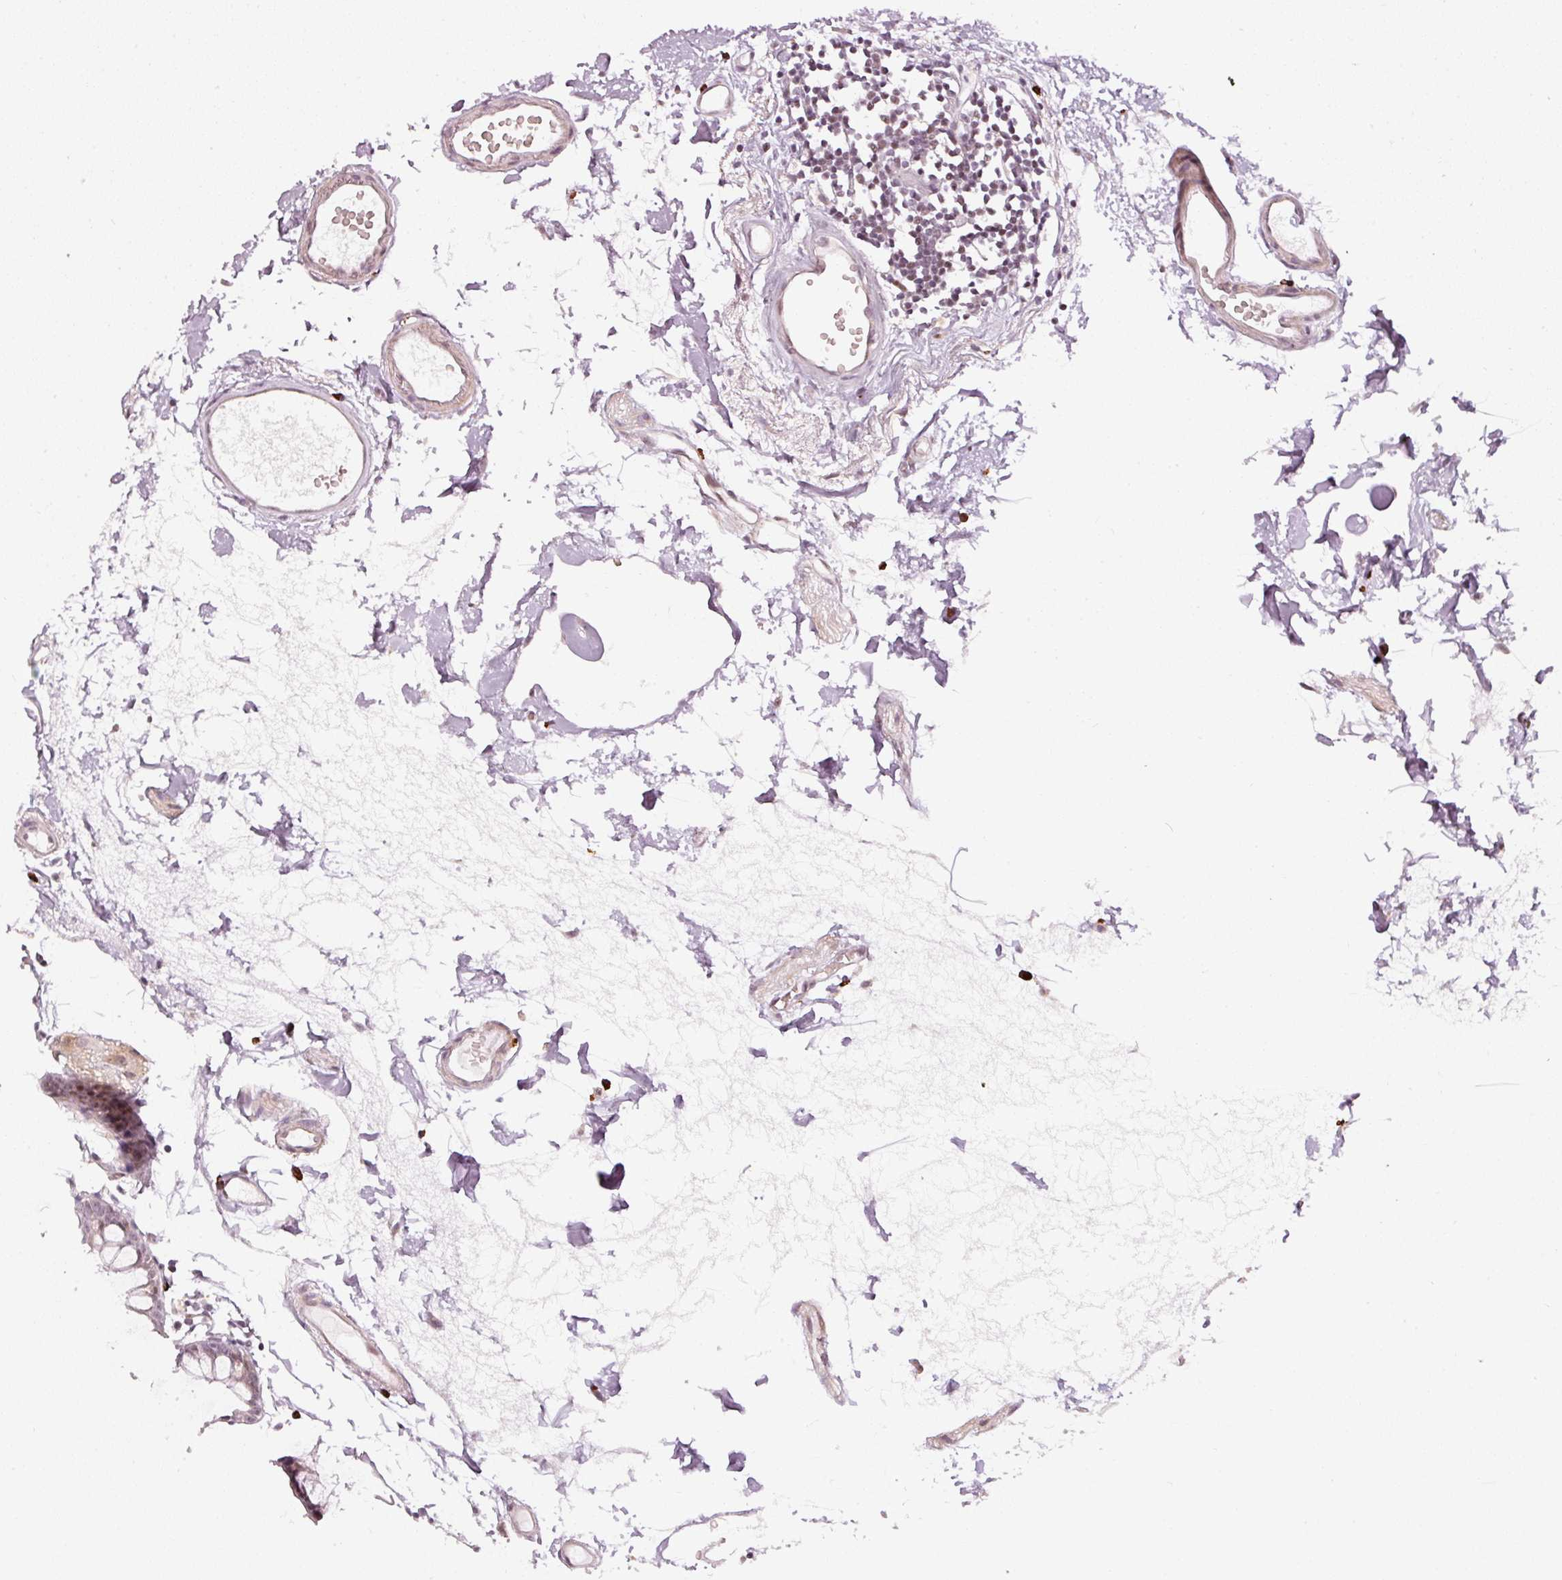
{"staining": {"intensity": "moderate", "quantity": ">75%", "location": "cytoplasmic/membranous,nuclear"}, "tissue": "colon", "cell_type": "Endothelial cells", "image_type": "normal", "snomed": [{"axis": "morphology", "description": "Normal tissue, NOS"}, {"axis": "topography", "description": "Colon"}], "caption": "Moderate cytoplasmic/membranous,nuclear positivity for a protein is present in about >75% of endothelial cells of normal colon using immunohistochemistry.", "gene": "MXRA8", "patient": {"sex": "female", "age": 84}}